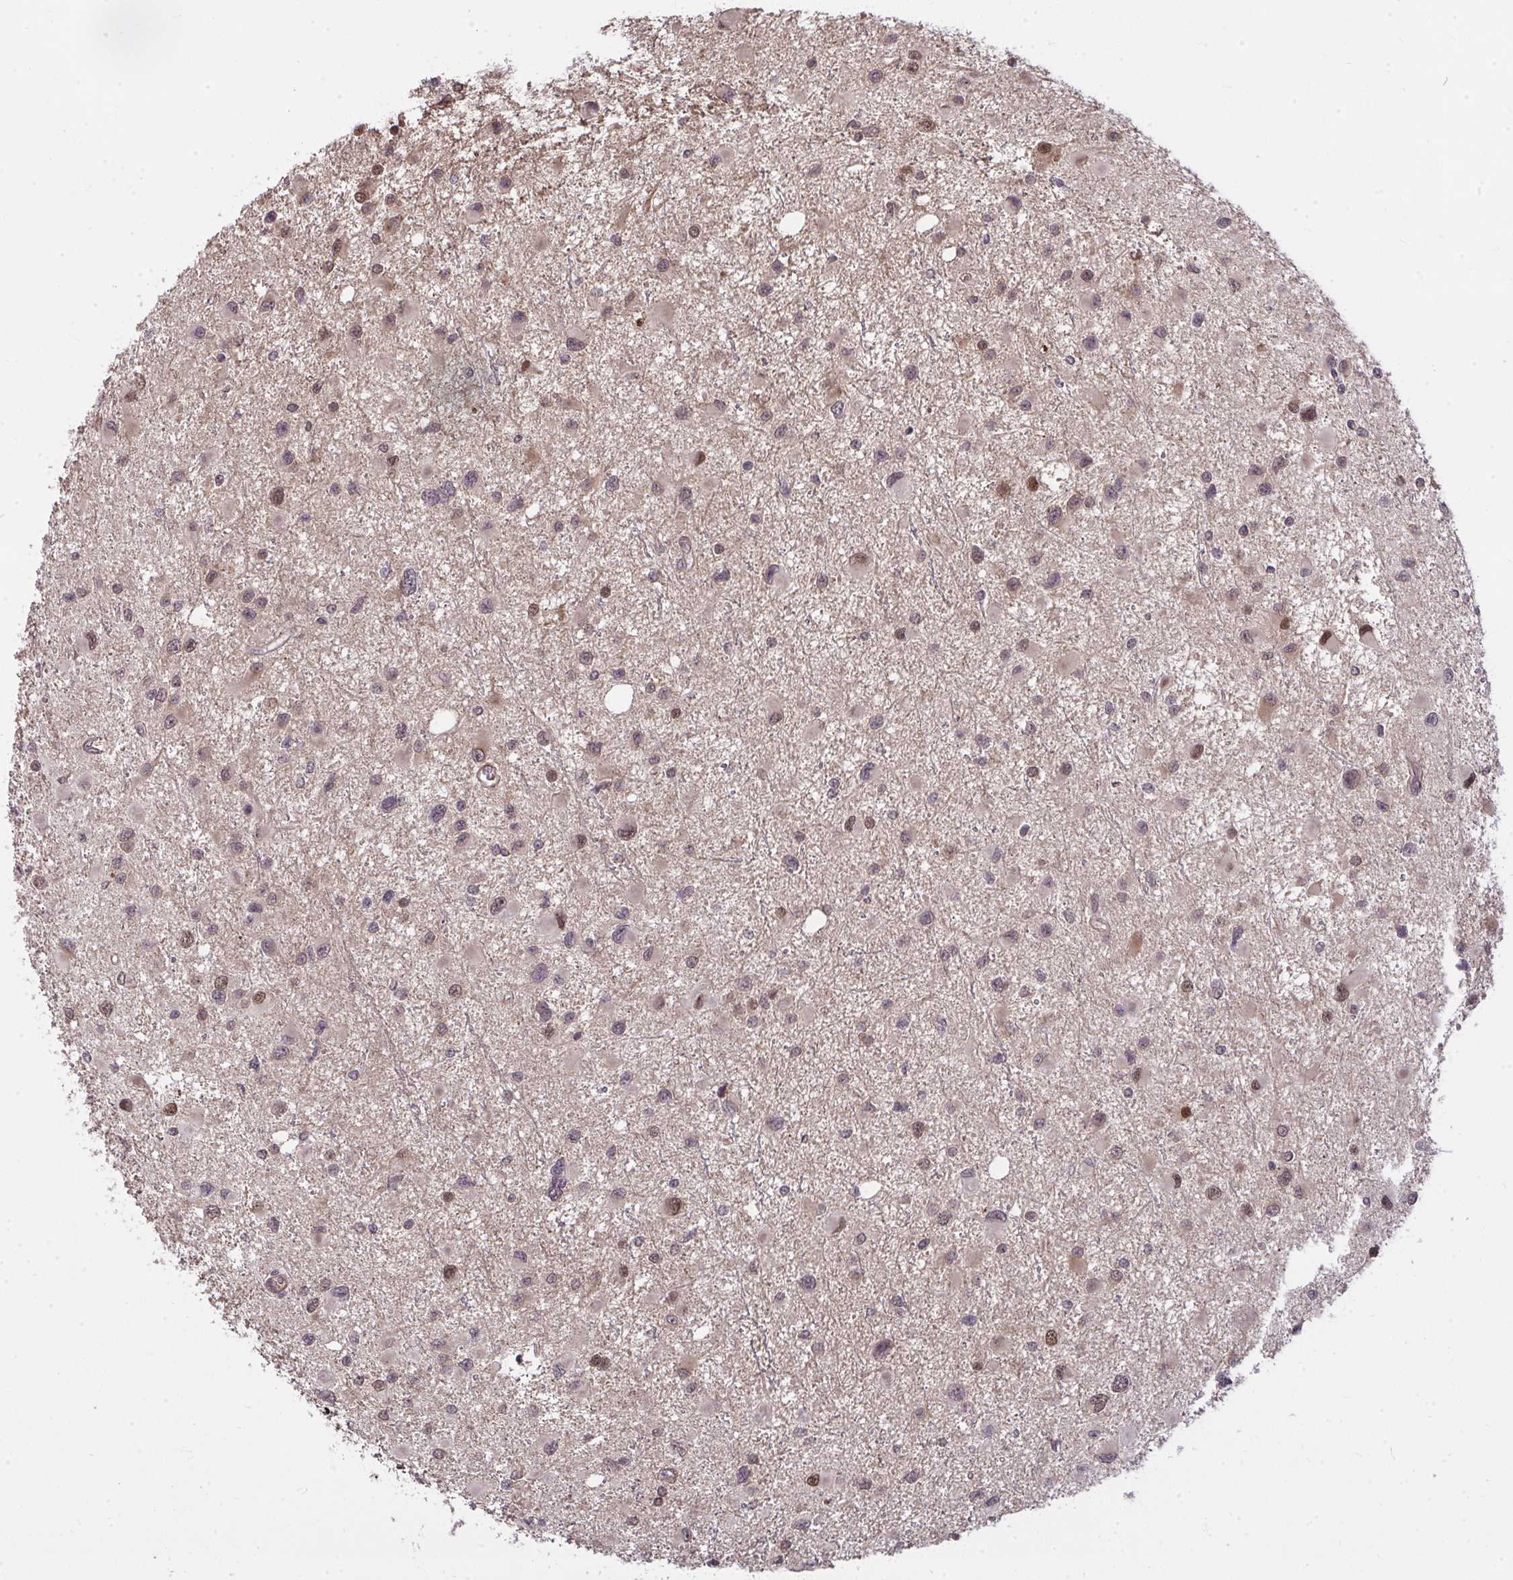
{"staining": {"intensity": "moderate", "quantity": ">75%", "location": "cytoplasmic/membranous,nuclear"}, "tissue": "glioma", "cell_type": "Tumor cells", "image_type": "cancer", "snomed": [{"axis": "morphology", "description": "Glioma, malignant, Low grade"}, {"axis": "topography", "description": "Brain"}], "caption": "Immunohistochemical staining of human low-grade glioma (malignant) reveals medium levels of moderate cytoplasmic/membranous and nuclear positivity in approximately >75% of tumor cells.", "gene": "ZSCAN9", "patient": {"sex": "female", "age": 32}}